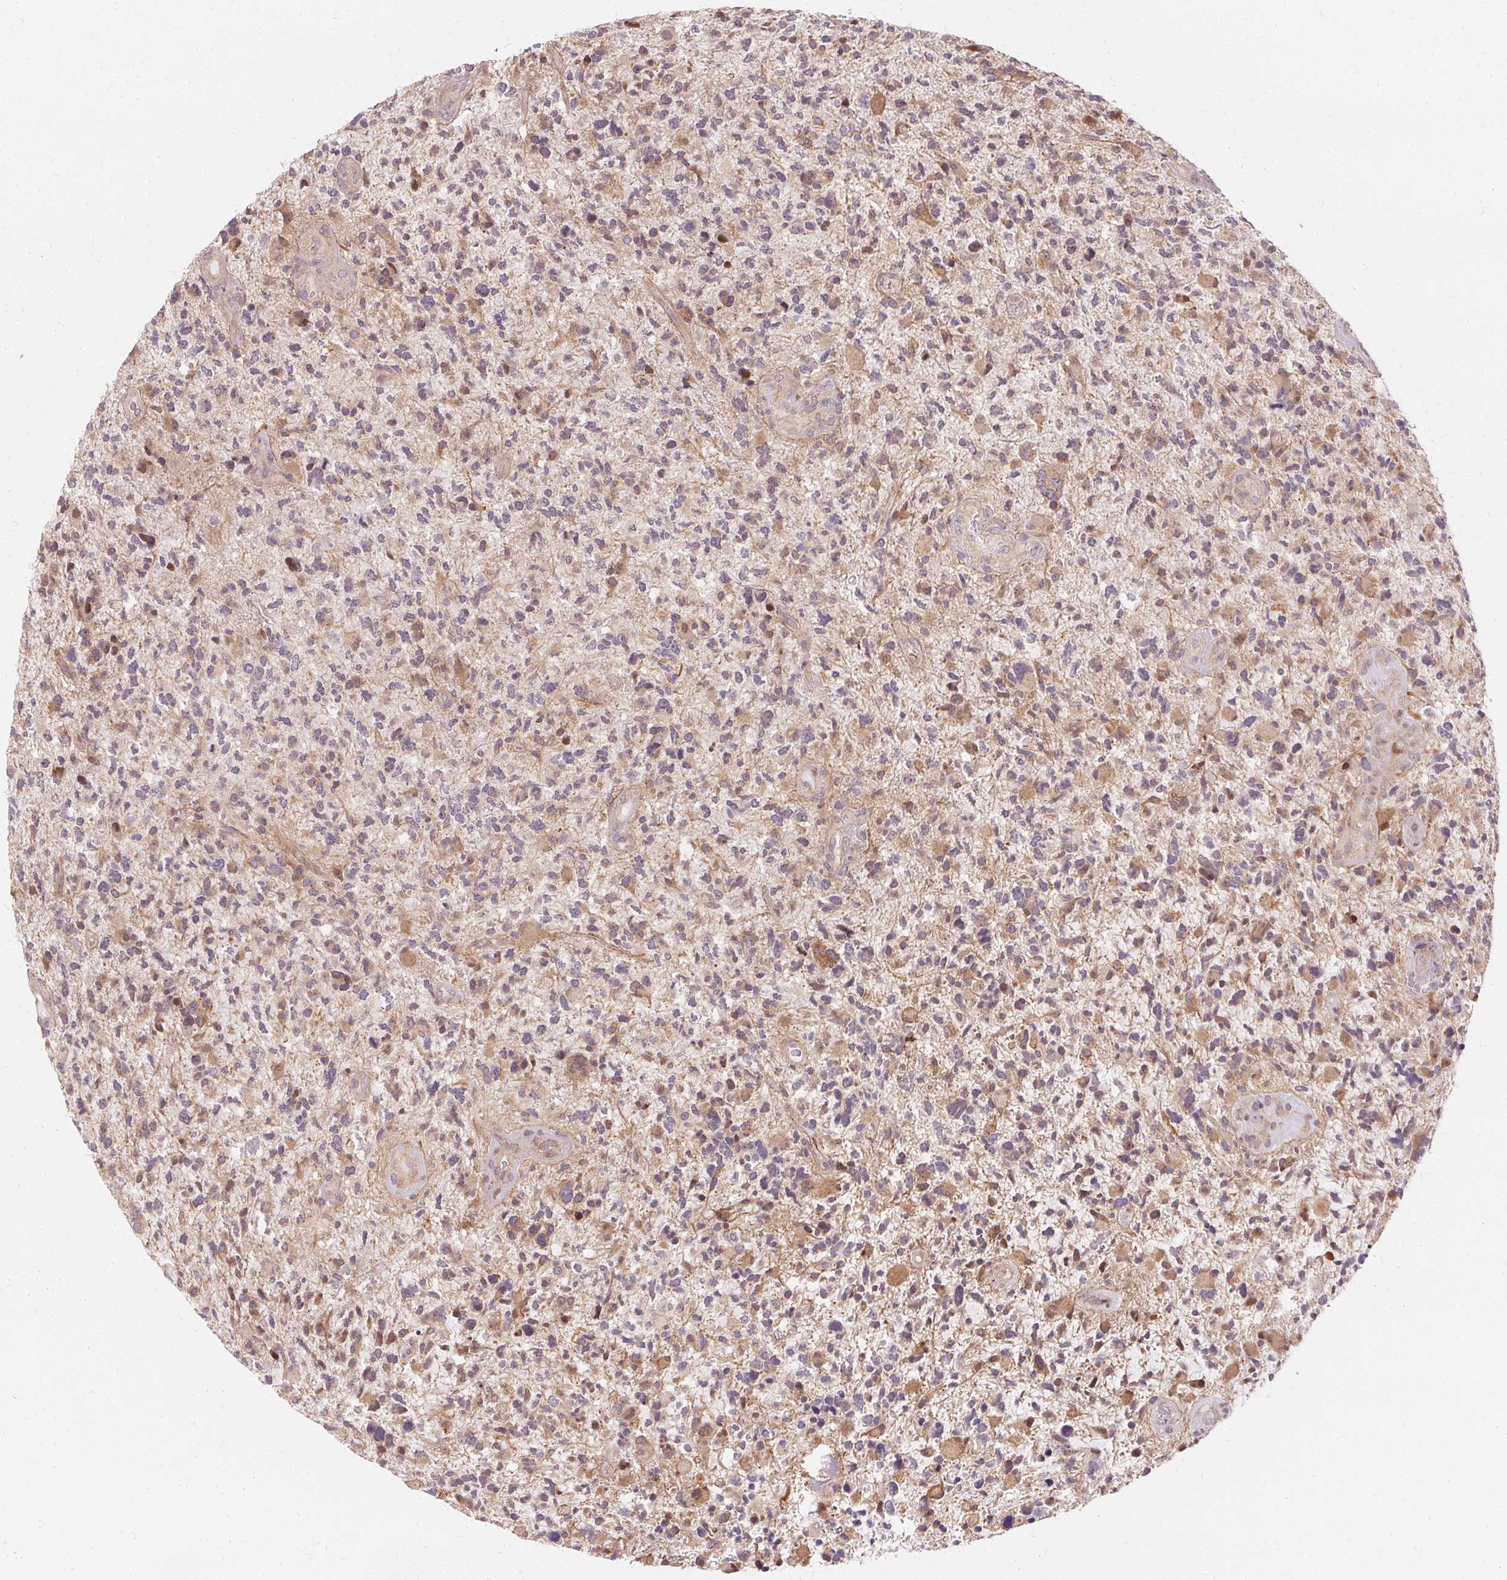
{"staining": {"intensity": "negative", "quantity": "none", "location": "none"}, "tissue": "glioma", "cell_type": "Tumor cells", "image_type": "cancer", "snomed": [{"axis": "morphology", "description": "Glioma, malignant, High grade"}, {"axis": "topography", "description": "Brain"}], "caption": "DAB (3,3'-diaminobenzidine) immunohistochemical staining of human malignant high-grade glioma shows no significant staining in tumor cells.", "gene": "USP8", "patient": {"sex": "female", "age": 71}}